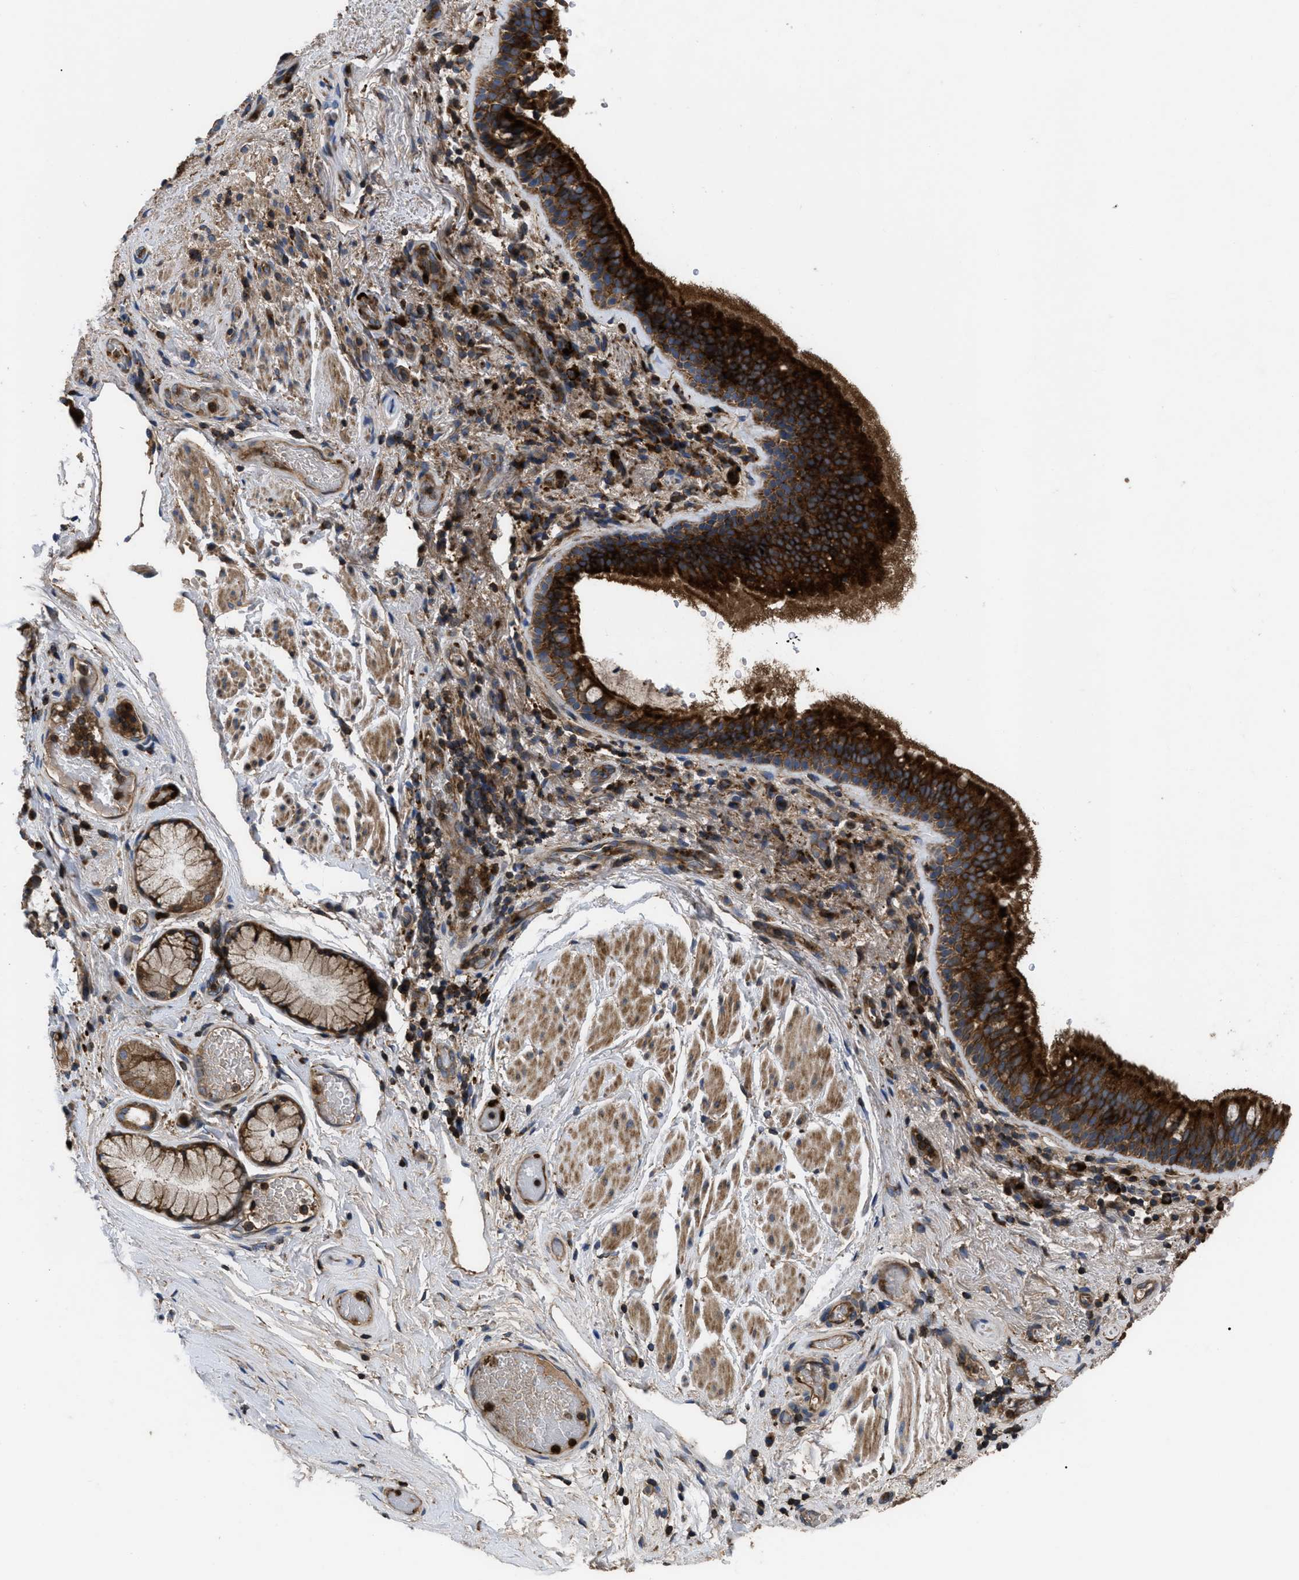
{"staining": {"intensity": "strong", "quantity": ">75%", "location": "cytoplasmic/membranous"}, "tissue": "bronchus", "cell_type": "Respiratory epithelial cells", "image_type": "normal", "snomed": [{"axis": "morphology", "description": "Normal tissue, NOS"}, {"axis": "morphology", "description": "Inflammation, NOS"}, {"axis": "topography", "description": "Cartilage tissue"}, {"axis": "topography", "description": "Bronchus"}], "caption": "A brown stain shows strong cytoplasmic/membranous positivity of a protein in respiratory epithelial cells of unremarkable bronchus. The staining was performed using DAB (3,3'-diaminobenzidine) to visualize the protein expression in brown, while the nuclei were stained in blue with hematoxylin (Magnification: 20x).", "gene": "YBEY", "patient": {"sex": "male", "age": 77}}